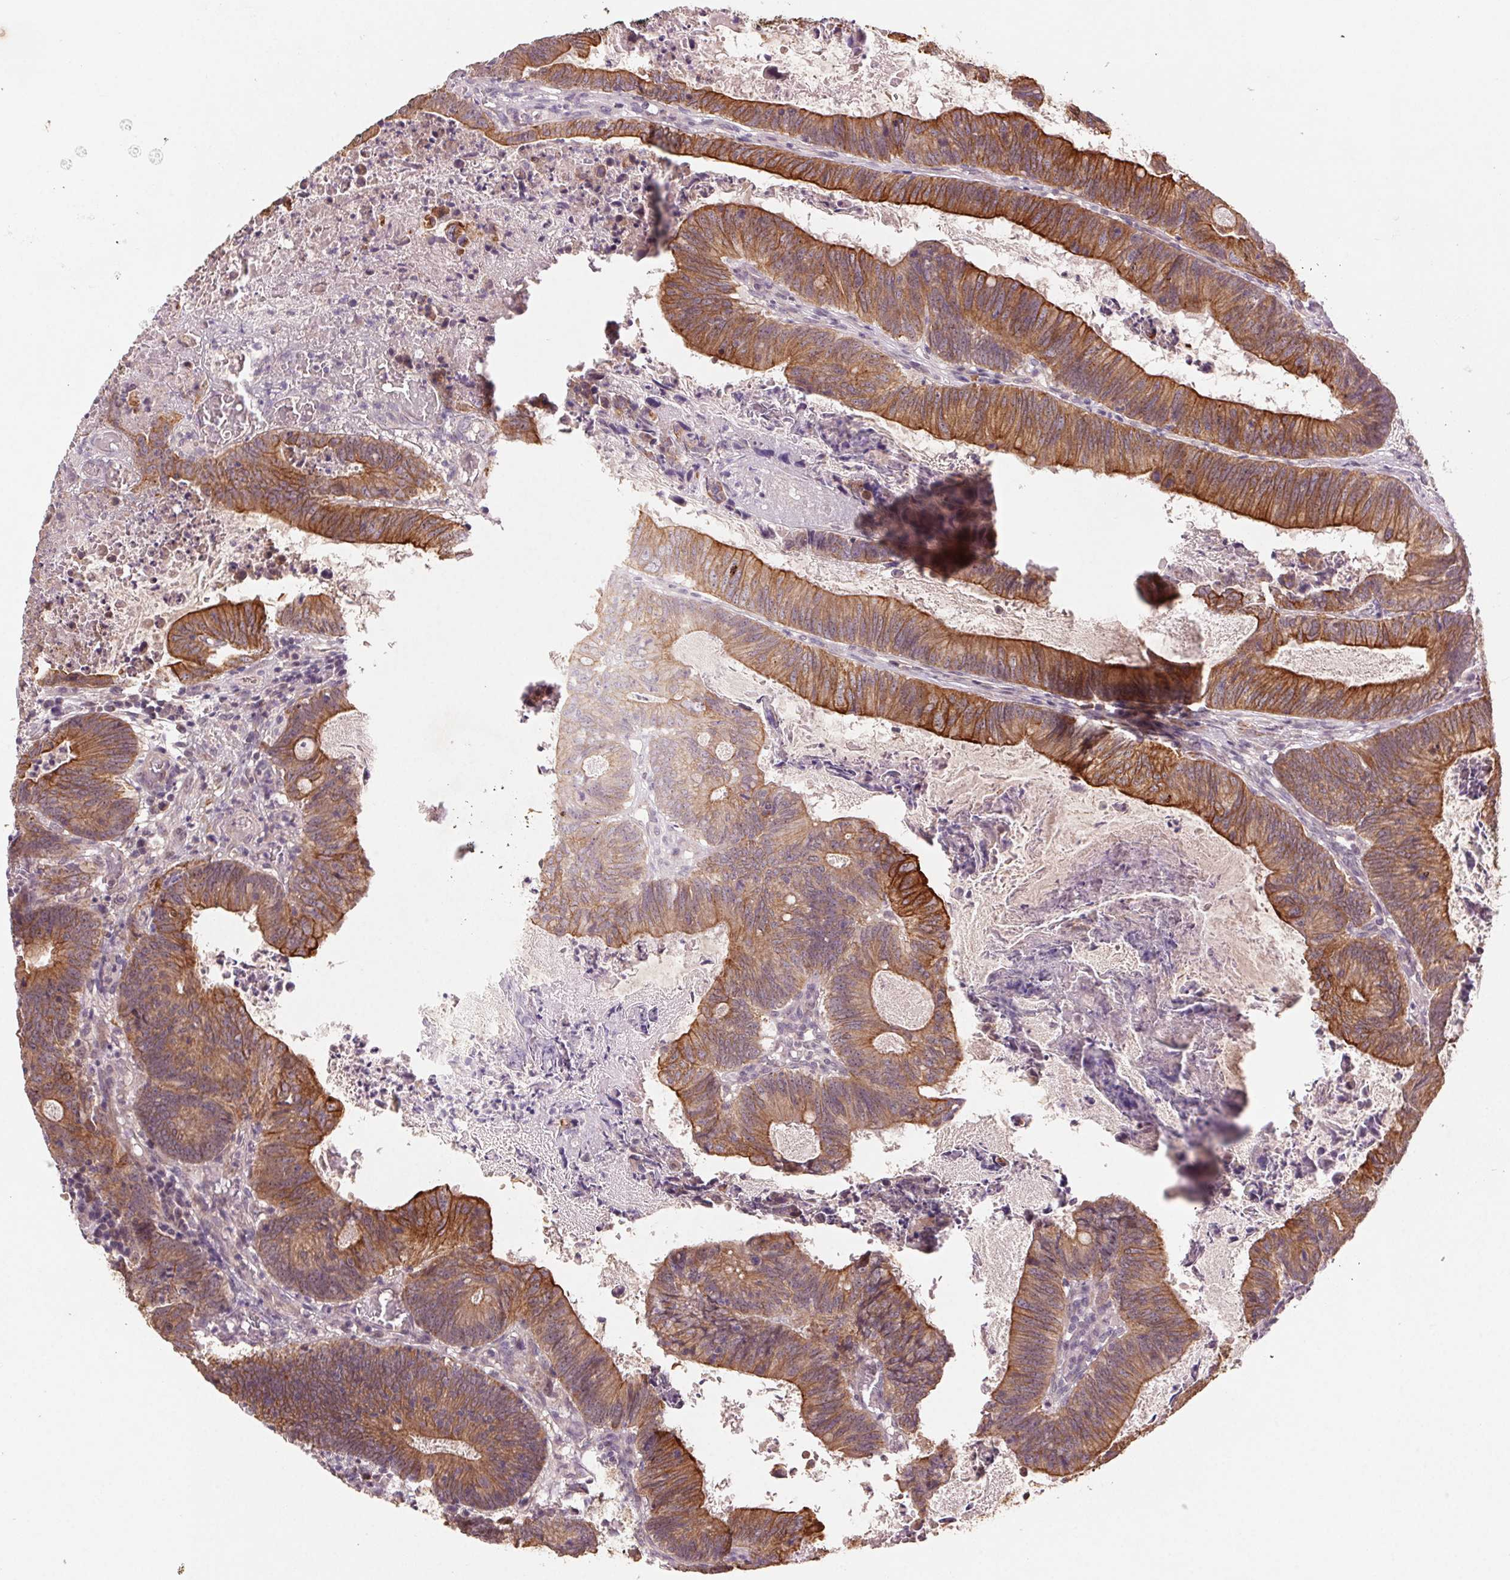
{"staining": {"intensity": "moderate", "quantity": ">75%", "location": "cytoplasmic/membranous"}, "tissue": "colorectal cancer", "cell_type": "Tumor cells", "image_type": "cancer", "snomed": [{"axis": "morphology", "description": "Adenocarcinoma, NOS"}, {"axis": "topography", "description": "Colon"}], "caption": "A high-resolution image shows IHC staining of colorectal cancer (adenocarcinoma), which demonstrates moderate cytoplasmic/membranous staining in approximately >75% of tumor cells.", "gene": "SMLR1", "patient": {"sex": "female", "age": 70}}